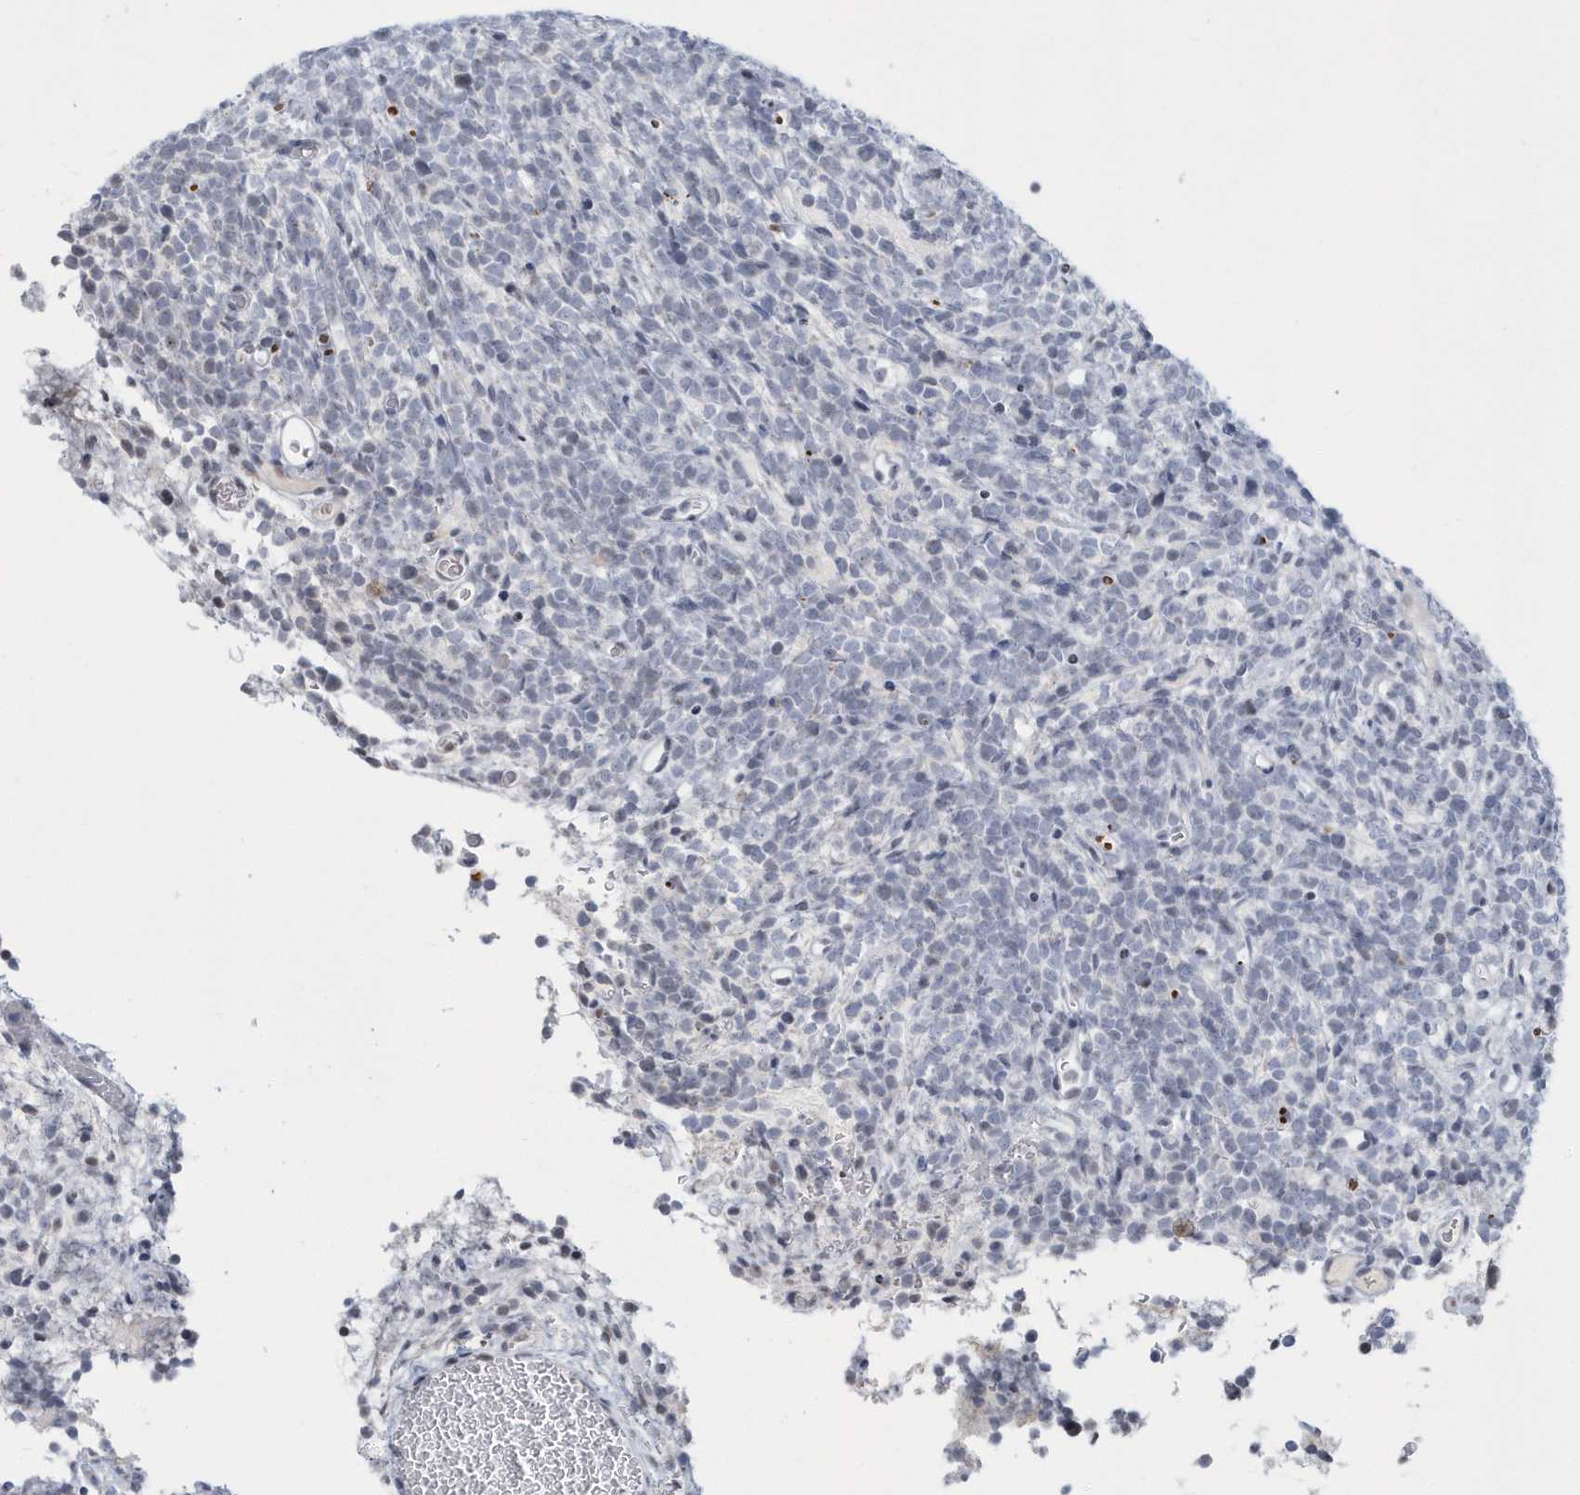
{"staining": {"intensity": "negative", "quantity": "none", "location": "none"}, "tissue": "glioma", "cell_type": "Tumor cells", "image_type": "cancer", "snomed": [{"axis": "morphology", "description": "Glioma, malignant, Low grade"}, {"axis": "topography", "description": "Brain"}], "caption": "Human malignant glioma (low-grade) stained for a protein using IHC displays no staining in tumor cells.", "gene": "VWA5B2", "patient": {"sex": "female", "age": 1}}